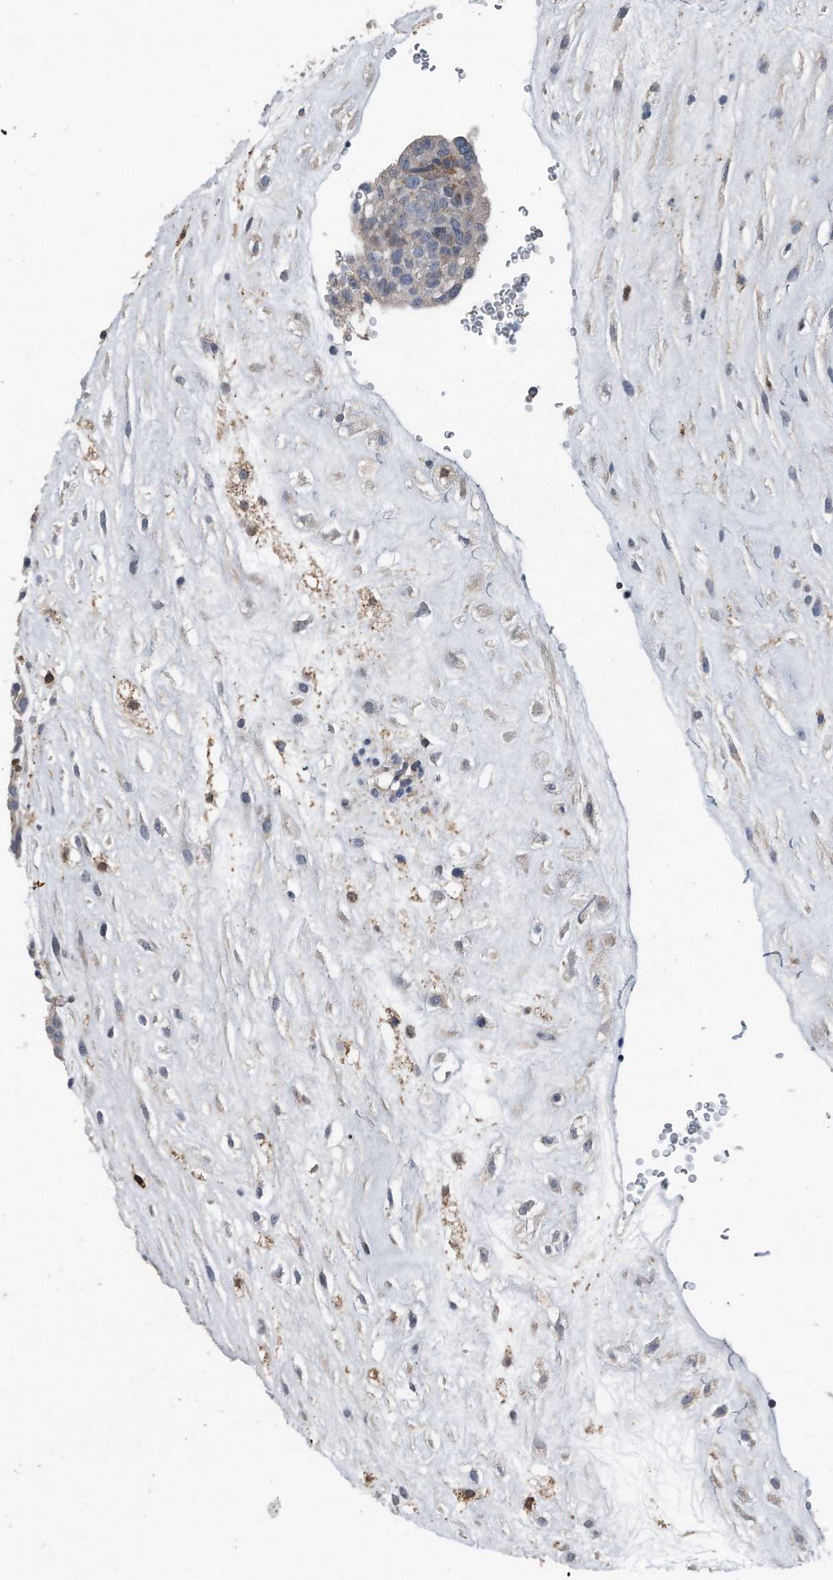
{"staining": {"intensity": "weak", "quantity": "<25%", "location": "cytoplasmic/membranous"}, "tissue": "placenta", "cell_type": "Trophoblastic cells", "image_type": "normal", "snomed": [{"axis": "morphology", "description": "Normal tissue, NOS"}, {"axis": "topography", "description": "Placenta"}], "caption": "Trophoblastic cells are negative for protein expression in normal human placenta.", "gene": "DST", "patient": {"sex": "female", "age": 18}}